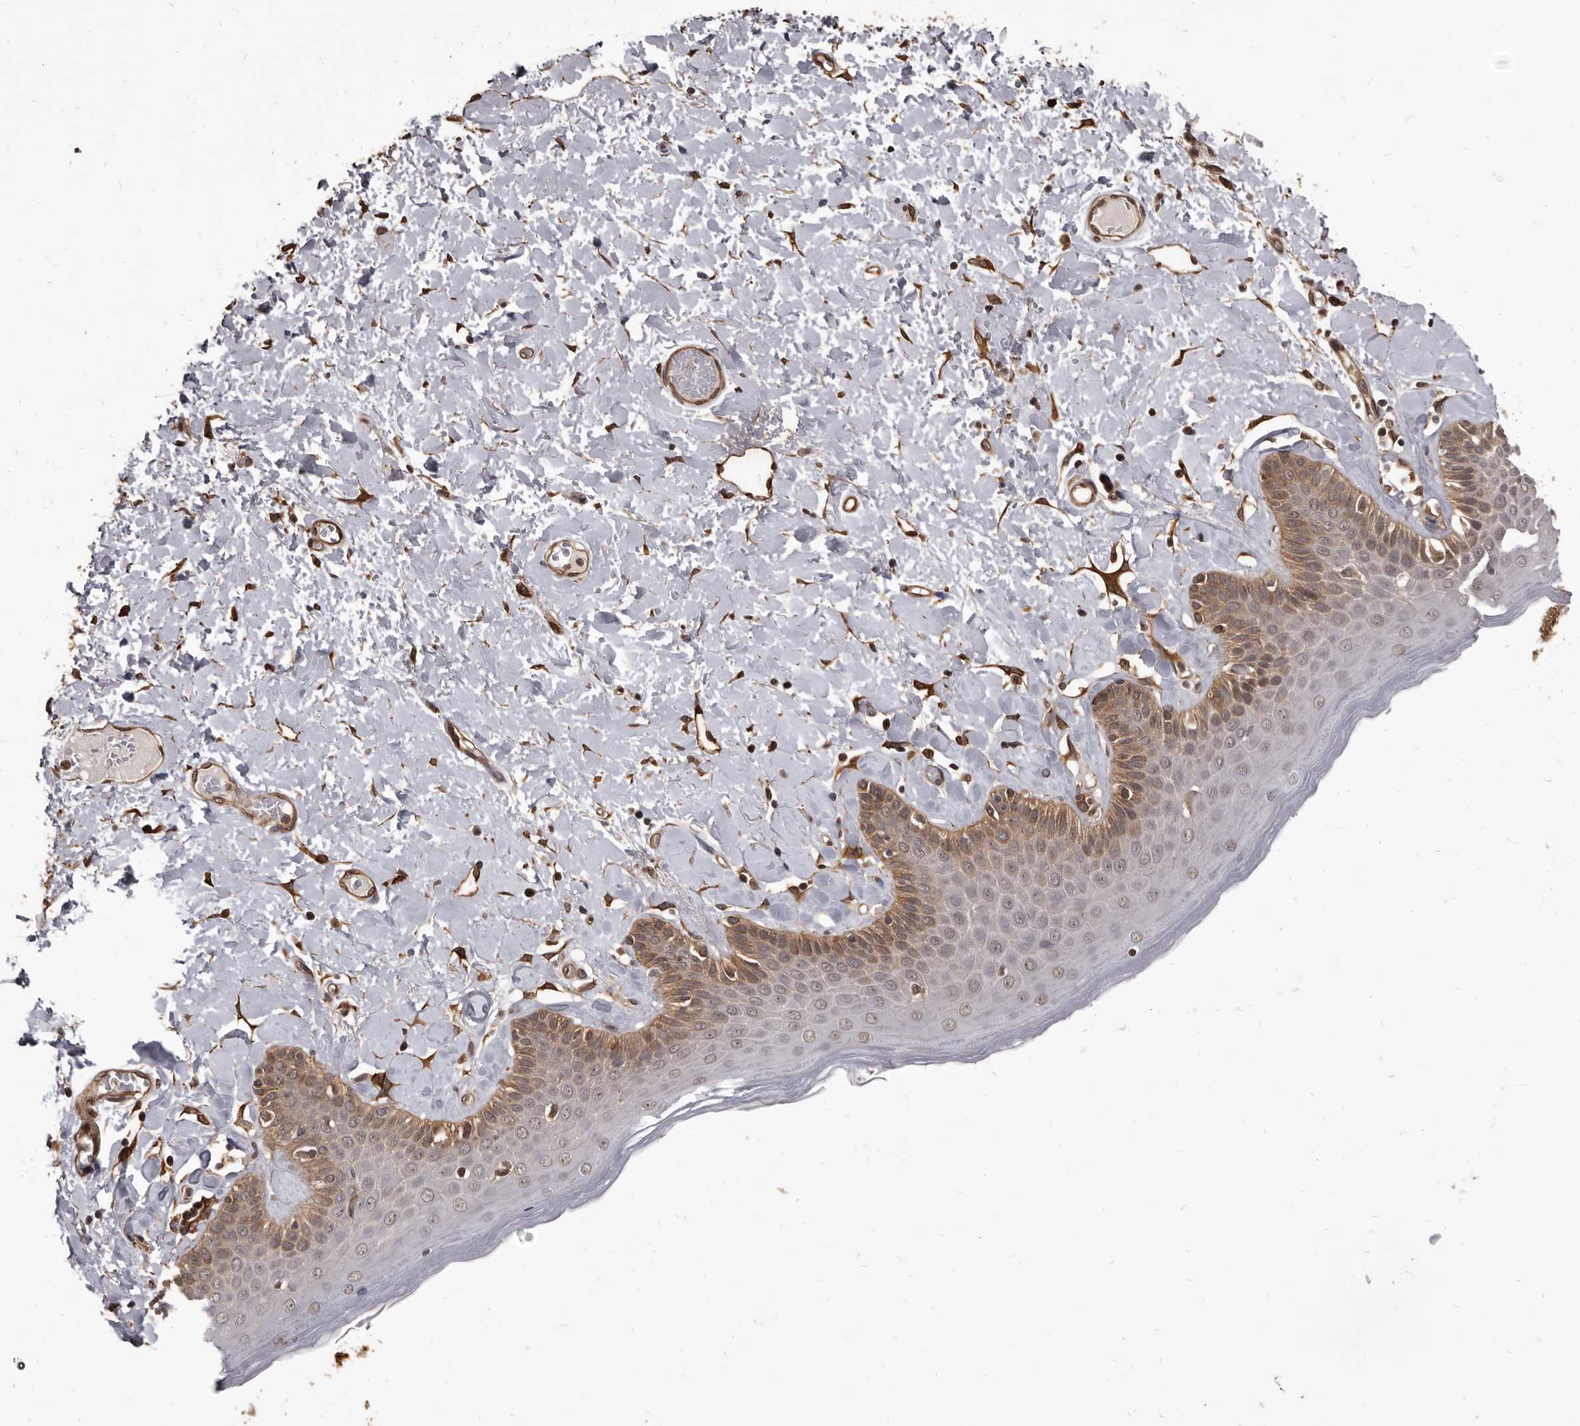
{"staining": {"intensity": "moderate", "quantity": ">75%", "location": "cytoplasmic/membranous,nuclear"}, "tissue": "skin", "cell_type": "Epidermal cells", "image_type": "normal", "snomed": [{"axis": "morphology", "description": "Normal tissue, NOS"}, {"axis": "topography", "description": "Anal"}], "caption": "This histopathology image exhibits immunohistochemistry (IHC) staining of unremarkable human skin, with medium moderate cytoplasmic/membranous,nuclear staining in about >75% of epidermal cells.", "gene": "ADAMTS20", "patient": {"sex": "male", "age": 69}}